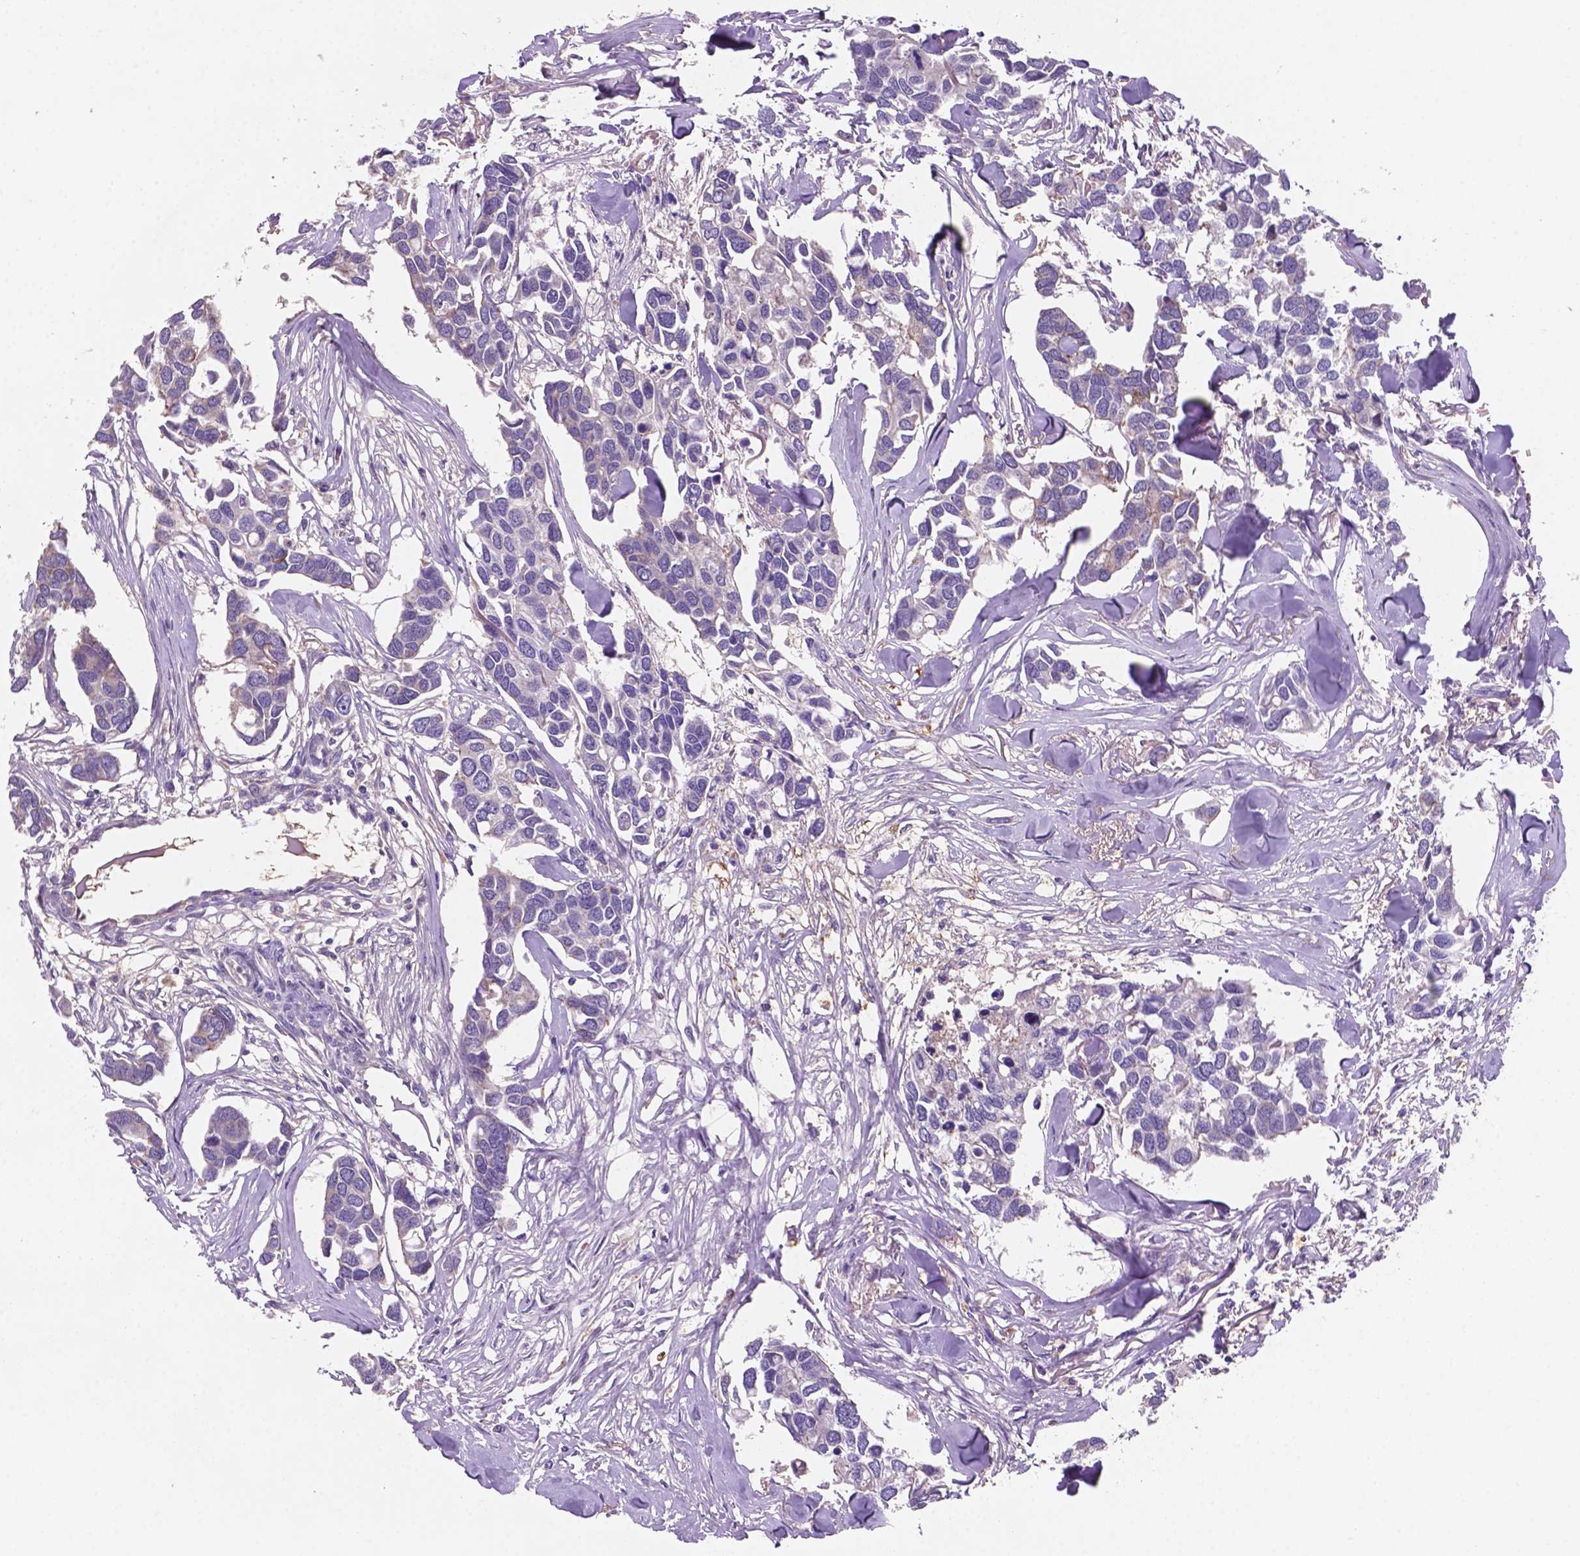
{"staining": {"intensity": "negative", "quantity": "none", "location": "none"}, "tissue": "breast cancer", "cell_type": "Tumor cells", "image_type": "cancer", "snomed": [{"axis": "morphology", "description": "Duct carcinoma"}, {"axis": "topography", "description": "Breast"}], "caption": "DAB (3,3'-diaminobenzidine) immunohistochemical staining of human breast invasive ductal carcinoma exhibits no significant staining in tumor cells.", "gene": "MKRN2OS", "patient": {"sex": "female", "age": 83}}